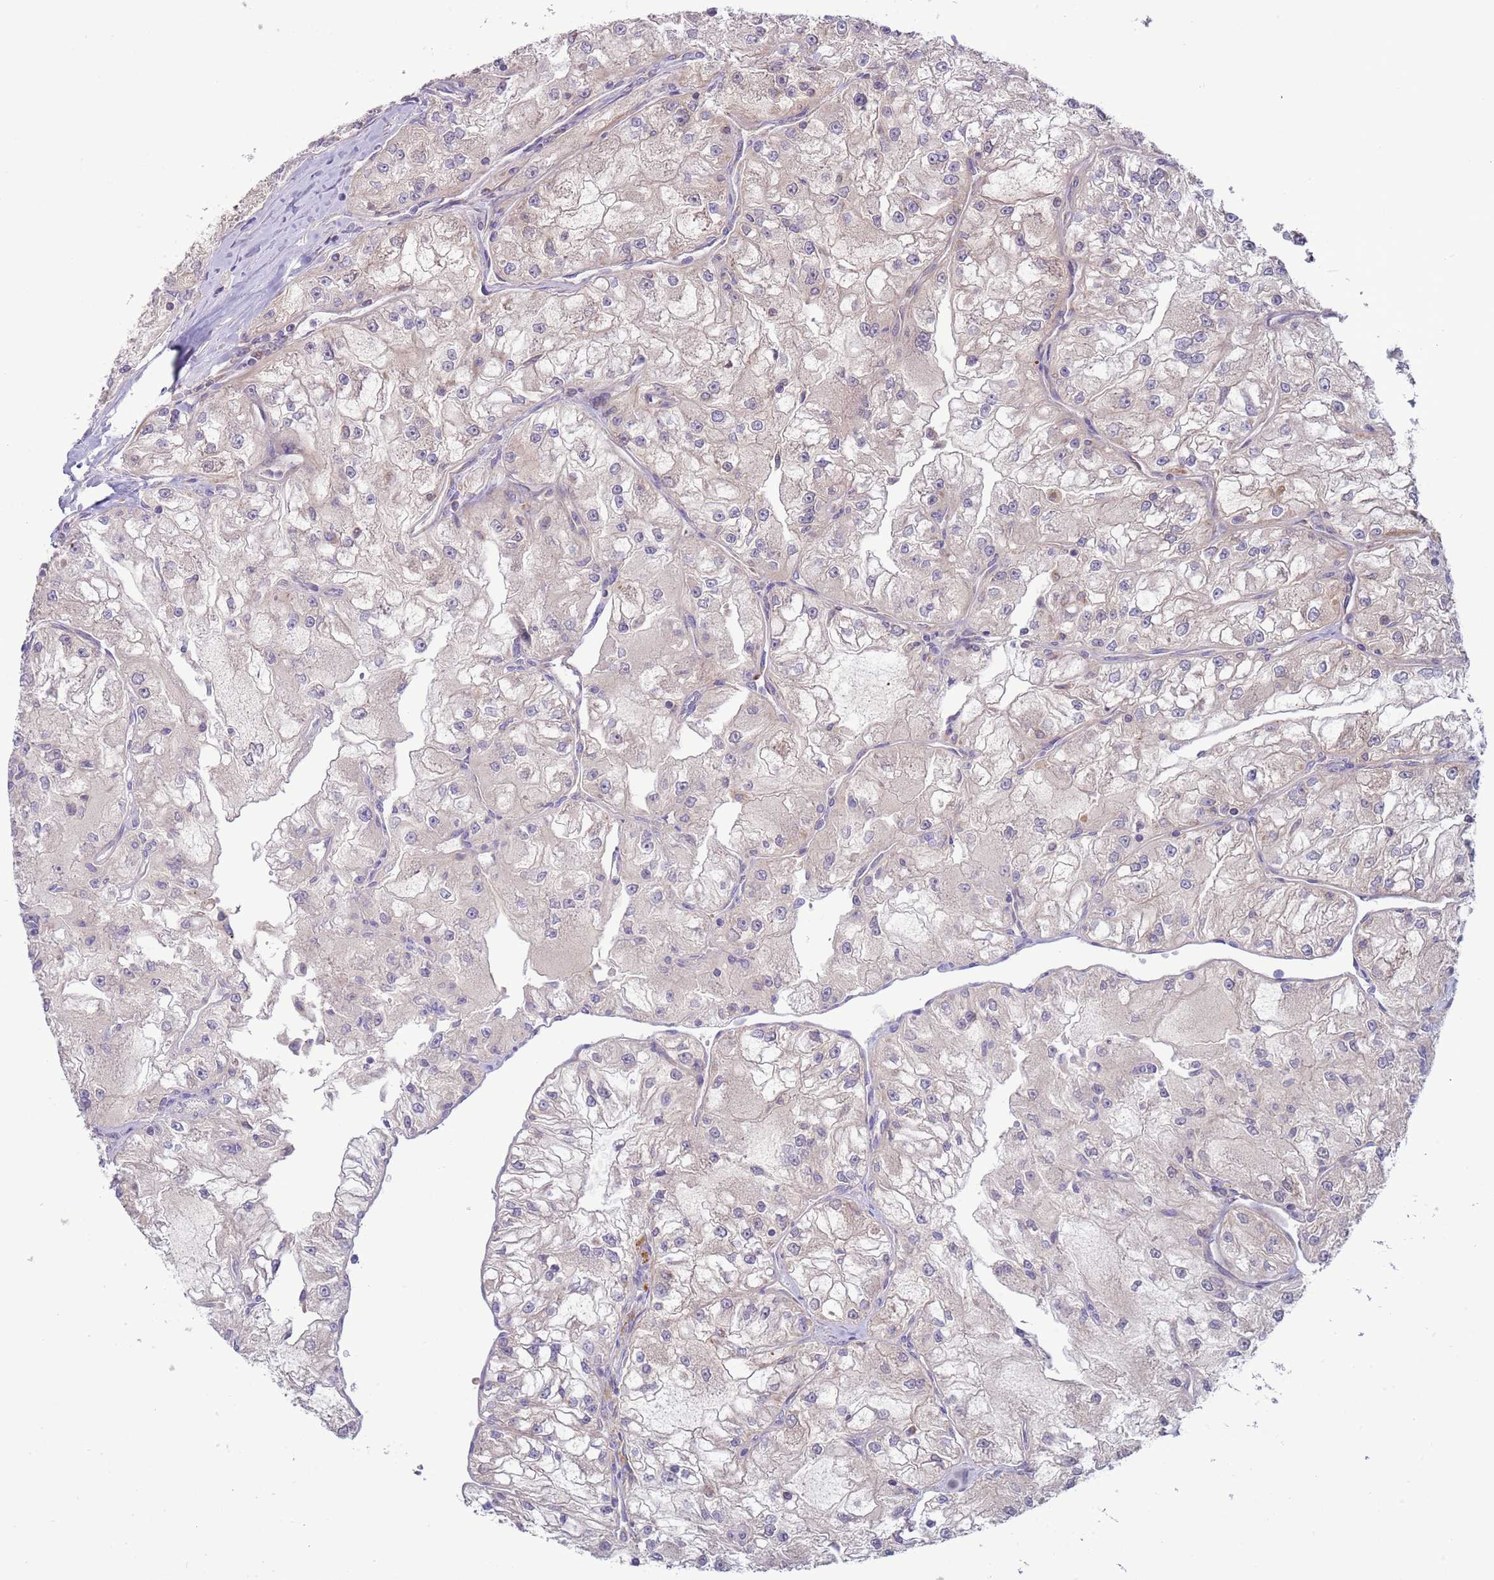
{"staining": {"intensity": "weak", "quantity": "<25%", "location": "cytoplasmic/membranous"}, "tissue": "renal cancer", "cell_type": "Tumor cells", "image_type": "cancer", "snomed": [{"axis": "morphology", "description": "Adenocarcinoma, NOS"}, {"axis": "topography", "description": "Kidney"}], "caption": "A histopathology image of human renal cancer is negative for staining in tumor cells.", "gene": "UQCRQ", "patient": {"sex": "female", "age": 72}}